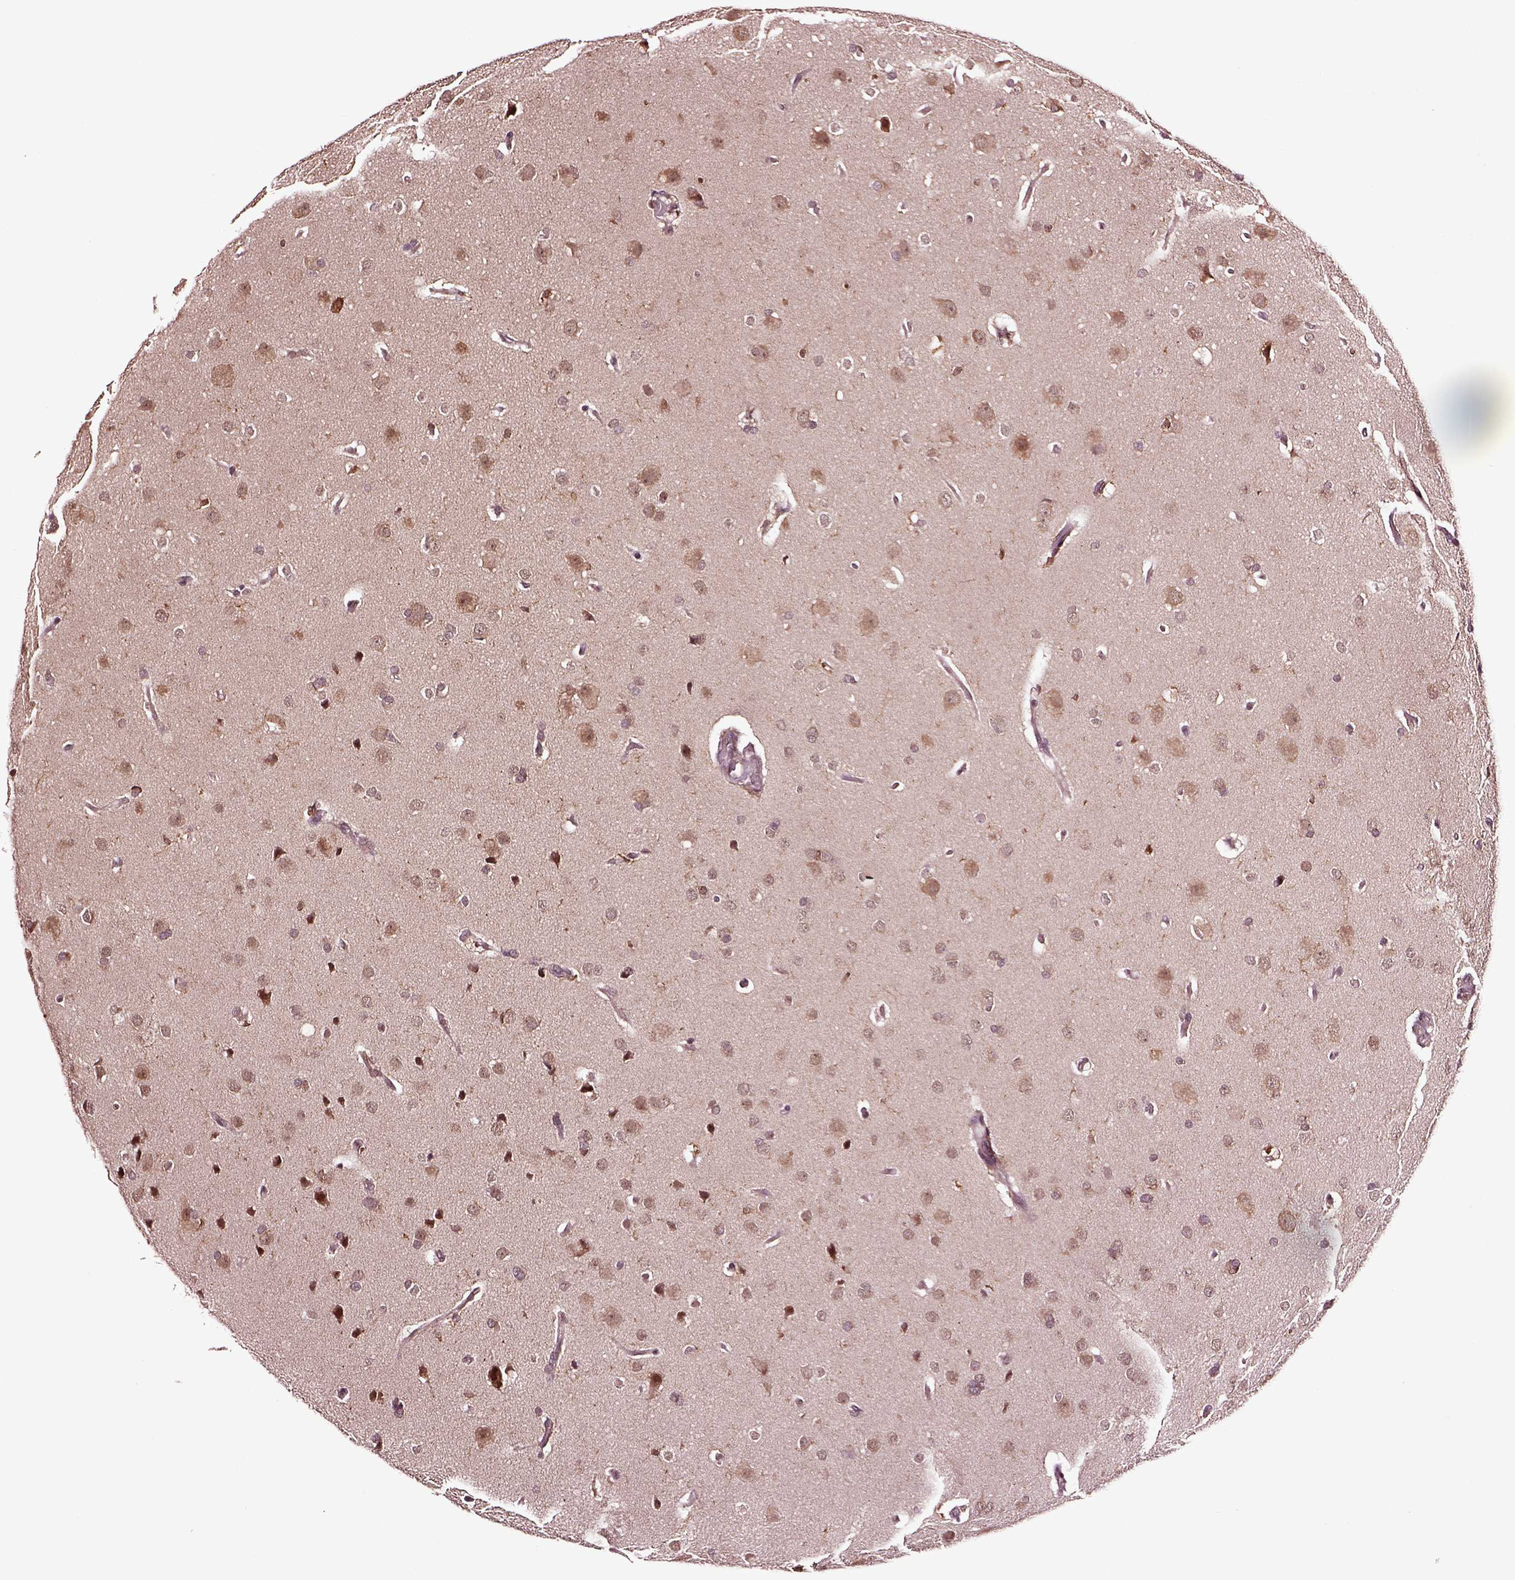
{"staining": {"intensity": "moderate", "quantity": ">75%", "location": "cytoplasmic/membranous"}, "tissue": "glioma", "cell_type": "Tumor cells", "image_type": "cancer", "snomed": [{"axis": "morphology", "description": "Glioma, malignant, Low grade"}, {"axis": "topography", "description": "Brain"}], "caption": "Immunohistochemical staining of human malignant low-grade glioma demonstrates moderate cytoplasmic/membranous protein positivity in approximately >75% of tumor cells.", "gene": "RASSF5", "patient": {"sex": "female", "age": 54}}